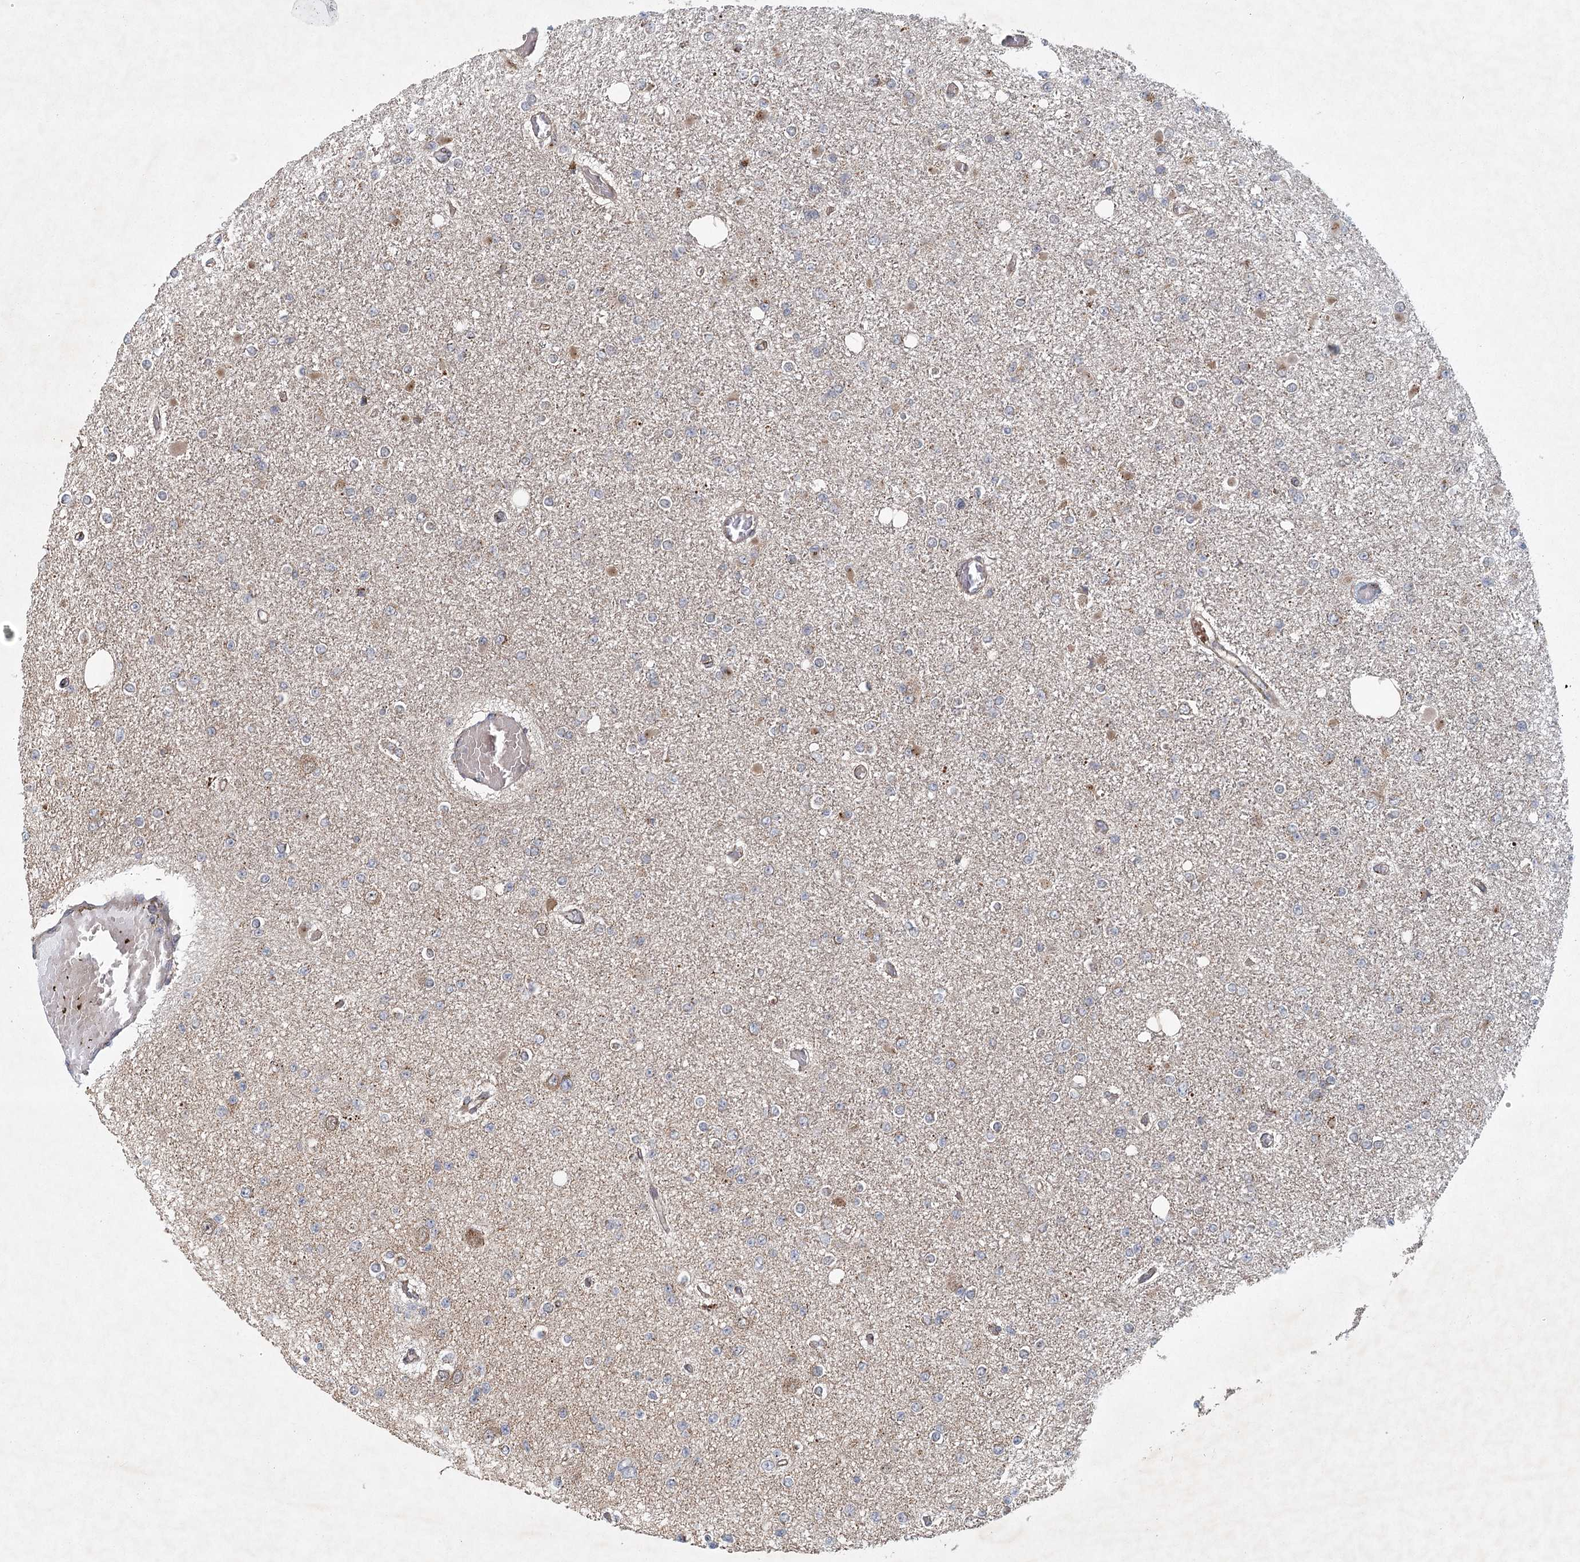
{"staining": {"intensity": "negative", "quantity": "none", "location": "none"}, "tissue": "glioma", "cell_type": "Tumor cells", "image_type": "cancer", "snomed": [{"axis": "morphology", "description": "Glioma, malignant, Low grade"}, {"axis": "topography", "description": "Brain"}], "caption": "High magnification brightfield microscopy of low-grade glioma (malignant) stained with DAB (3,3'-diaminobenzidine) (brown) and counterstained with hematoxylin (blue): tumor cells show no significant staining. The staining was performed using DAB to visualize the protein expression in brown, while the nuclei were stained in blue with hematoxylin (Magnification: 20x).", "gene": "IFT46", "patient": {"sex": "female", "age": 22}}